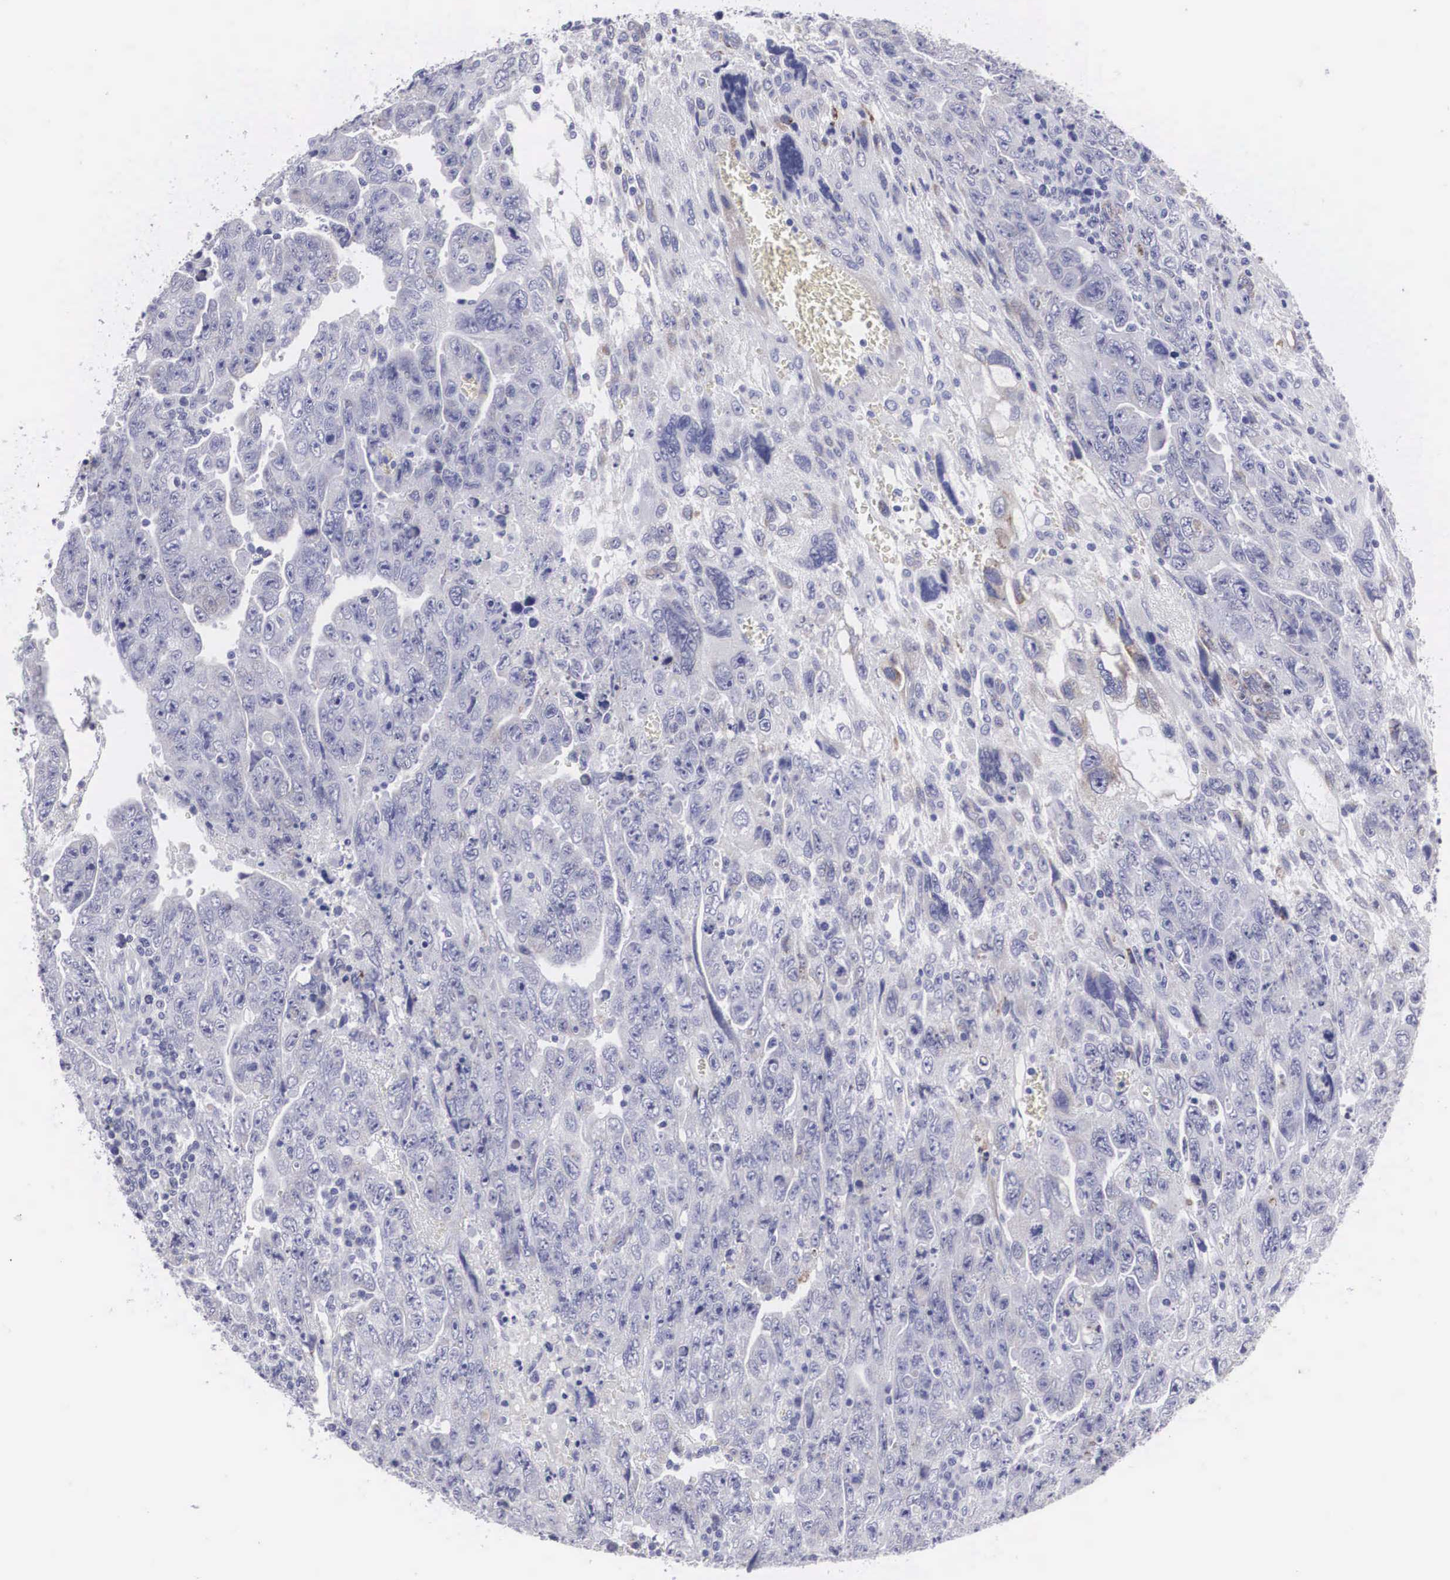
{"staining": {"intensity": "negative", "quantity": "none", "location": "none"}, "tissue": "testis cancer", "cell_type": "Tumor cells", "image_type": "cancer", "snomed": [{"axis": "morphology", "description": "Carcinoma, Embryonal, NOS"}, {"axis": "topography", "description": "Testis"}], "caption": "A high-resolution micrograph shows immunohistochemistry (IHC) staining of testis cancer (embryonal carcinoma), which demonstrates no significant positivity in tumor cells.", "gene": "ARMCX3", "patient": {"sex": "male", "age": 28}}